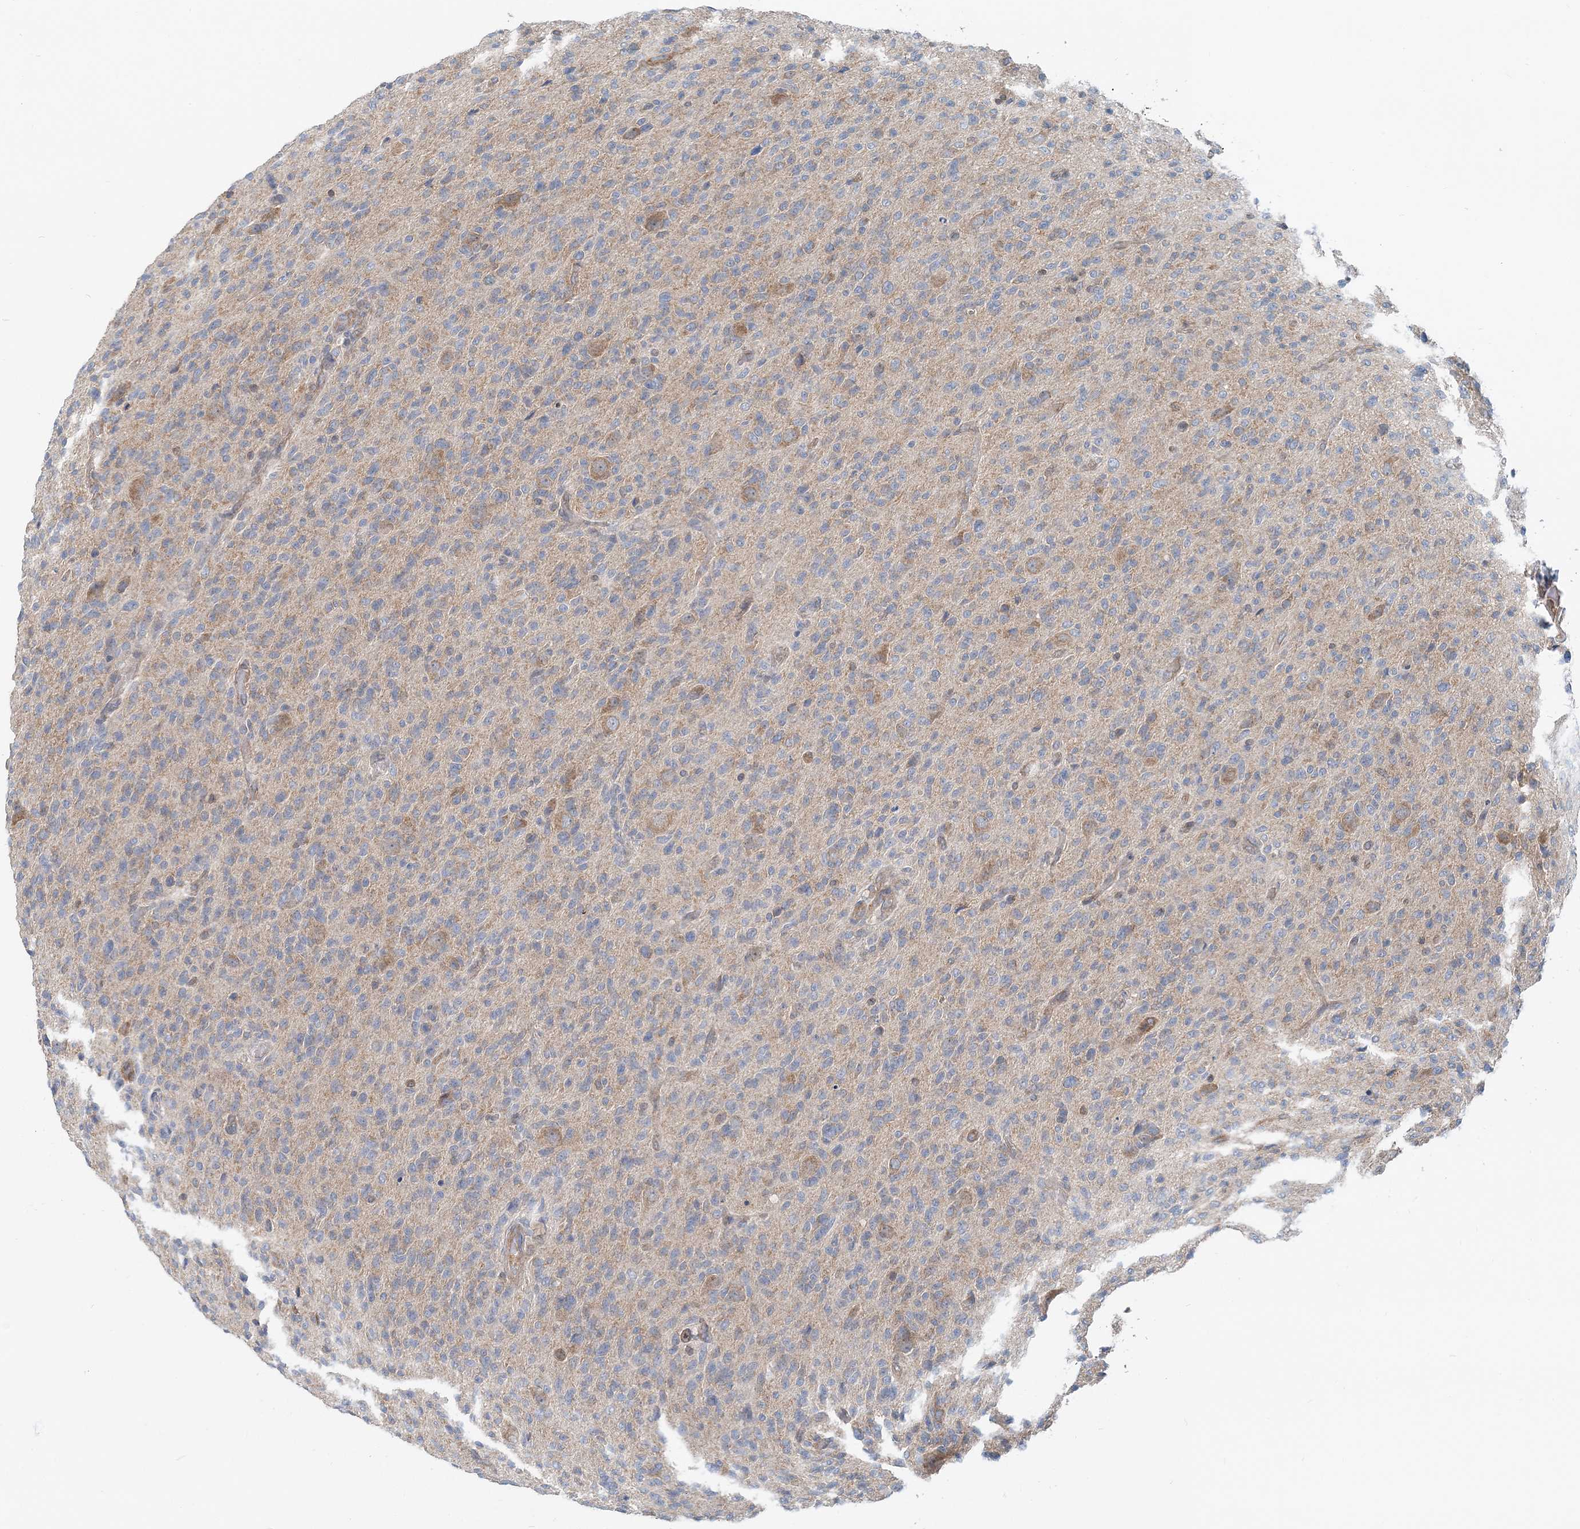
{"staining": {"intensity": "weak", "quantity": "<25%", "location": "cytoplasmic/membranous"}, "tissue": "glioma", "cell_type": "Tumor cells", "image_type": "cancer", "snomed": [{"axis": "morphology", "description": "Glioma, malignant, High grade"}, {"axis": "topography", "description": "Brain"}], "caption": "Tumor cells show no significant staining in glioma.", "gene": "MOB4", "patient": {"sex": "female", "age": 57}}